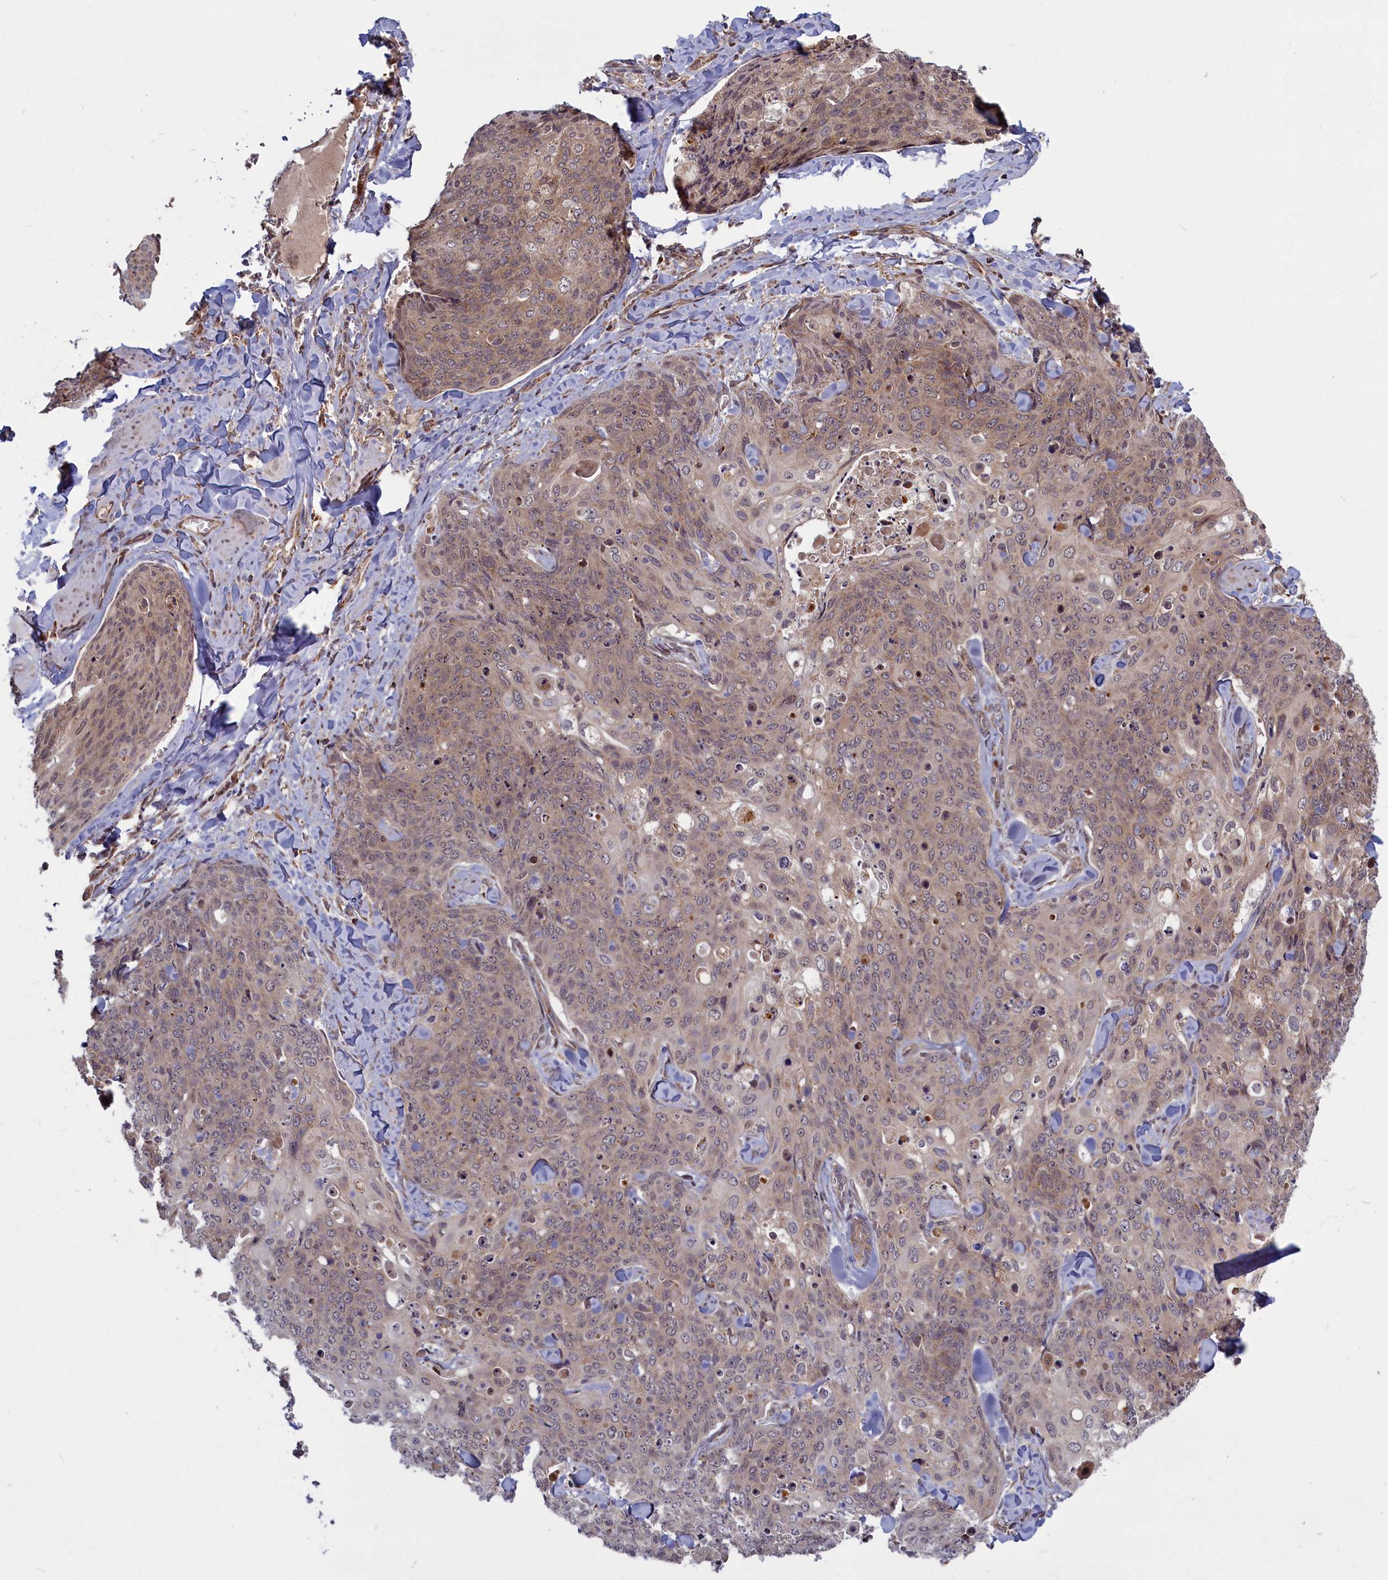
{"staining": {"intensity": "weak", "quantity": ">75%", "location": "cytoplasmic/membranous"}, "tissue": "skin cancer", "cell_type": "Tumor cells", "image_type": "cancer", "snomed": [{"axis": "morphology", "description": "Squamous cell carcinoma, NOS"}, {"axis": "topography", "description": "Skin"}, {"axis": "topography", "description": "Vulva"}], "caption": "Skin cancer stained with a protein marker displays weak staining in tumor cells.", "gene": "PLA2G10", "patient": {"sex": "female", "age": 85}}